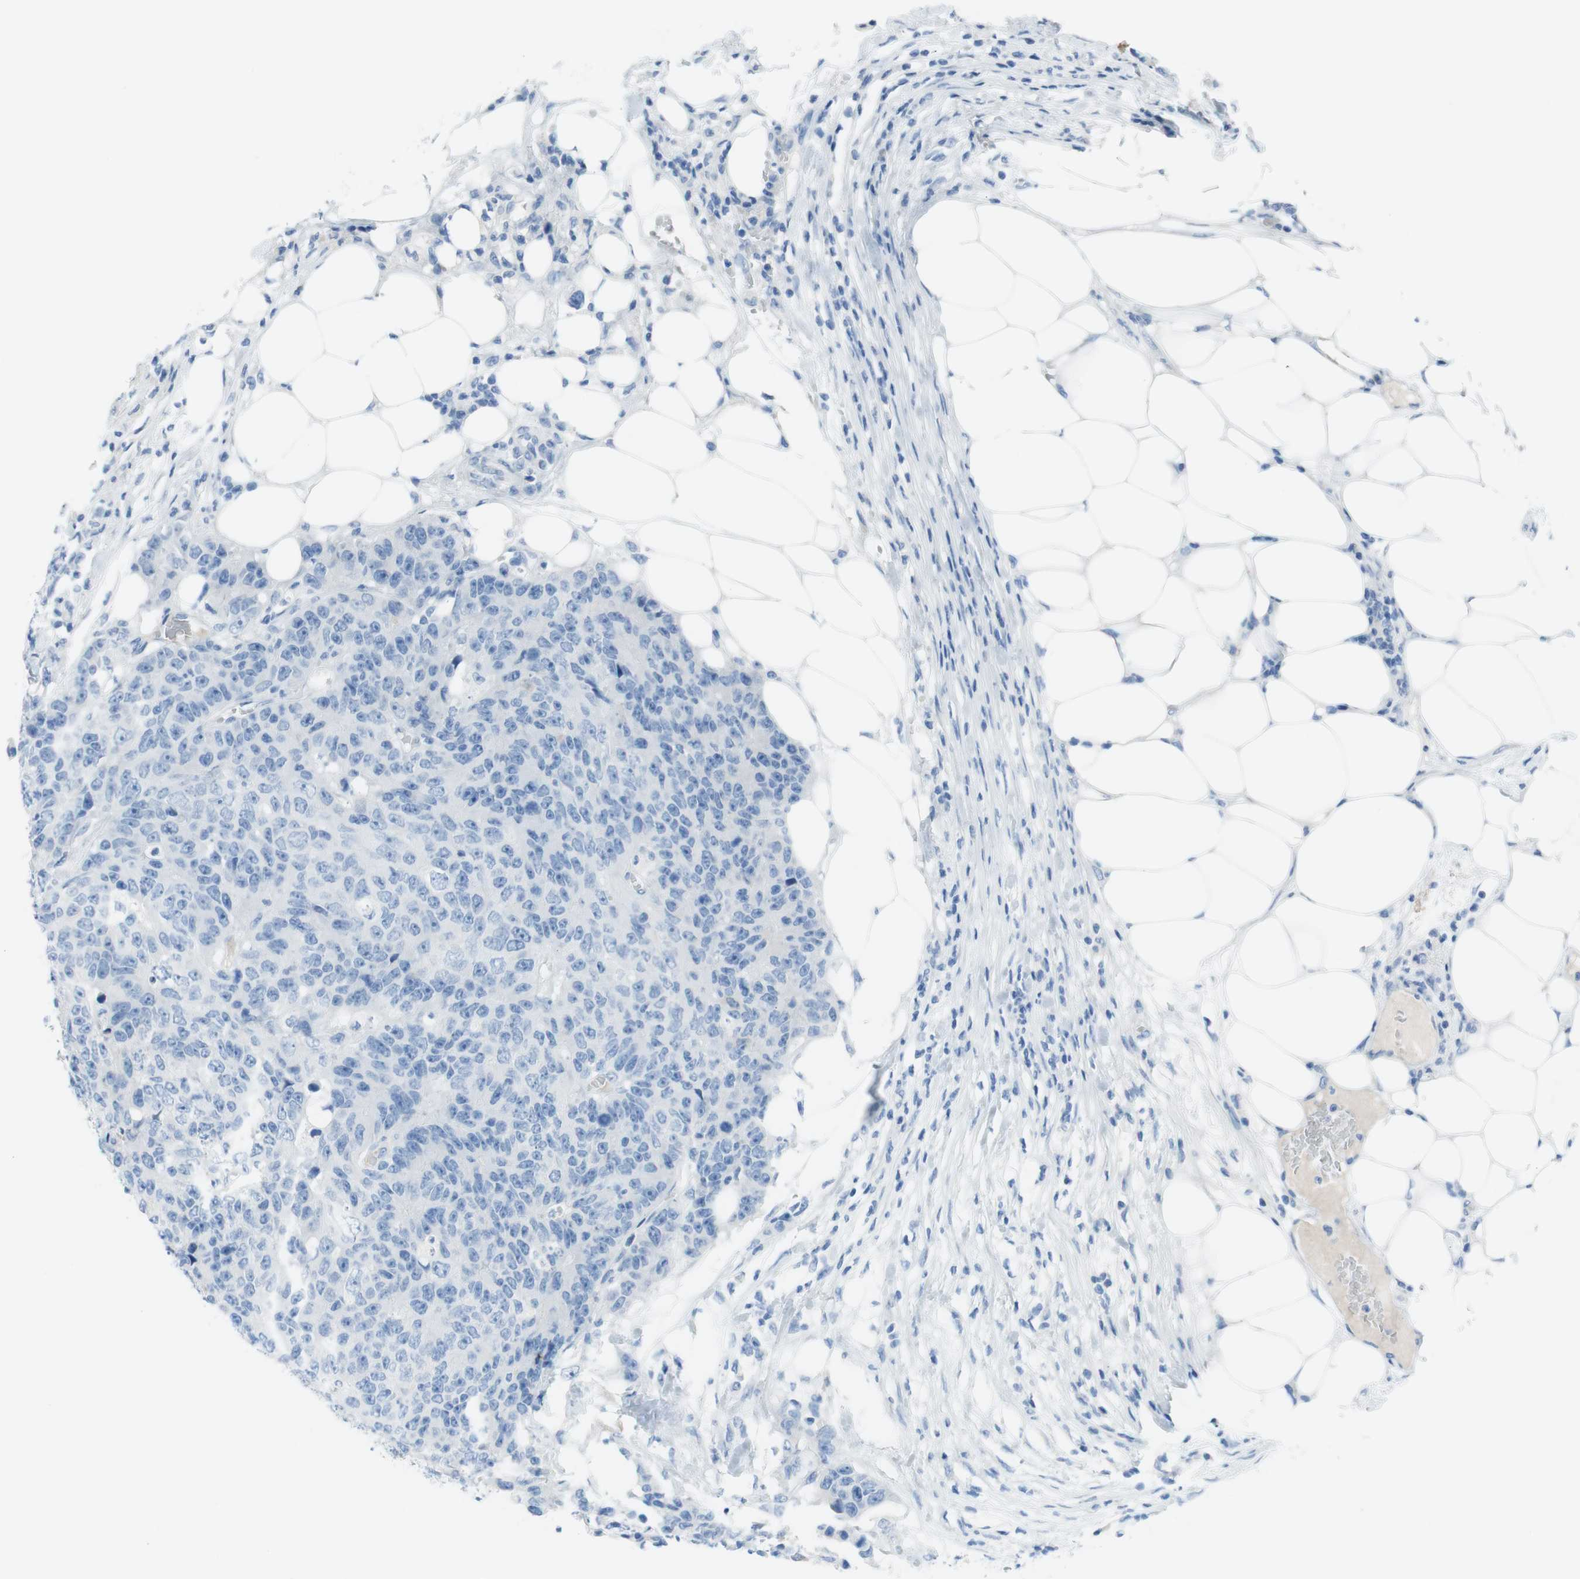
{"staining": {"intensity": "negative", "quantity": "none", "location": "none"}, "tissue": "colorectal cancer", "cell_type": "Tumor cells", "image_type": "cancer", "snomed": [{"axis": "morphology", "description": "Adenocarcinoma, NOS"}, {"axis": "topography", "description": "Colon"}], "caption": "This photomicrograph is of colorectal cancer (adenocarcinoma) stained with immunohistochemistry to label a protein in brown with the nuclei are counter-stained blue. There is no positivity in tumor cells.", "gene": "FDFT1", "patient": {"sex": "female", "age": 86}}